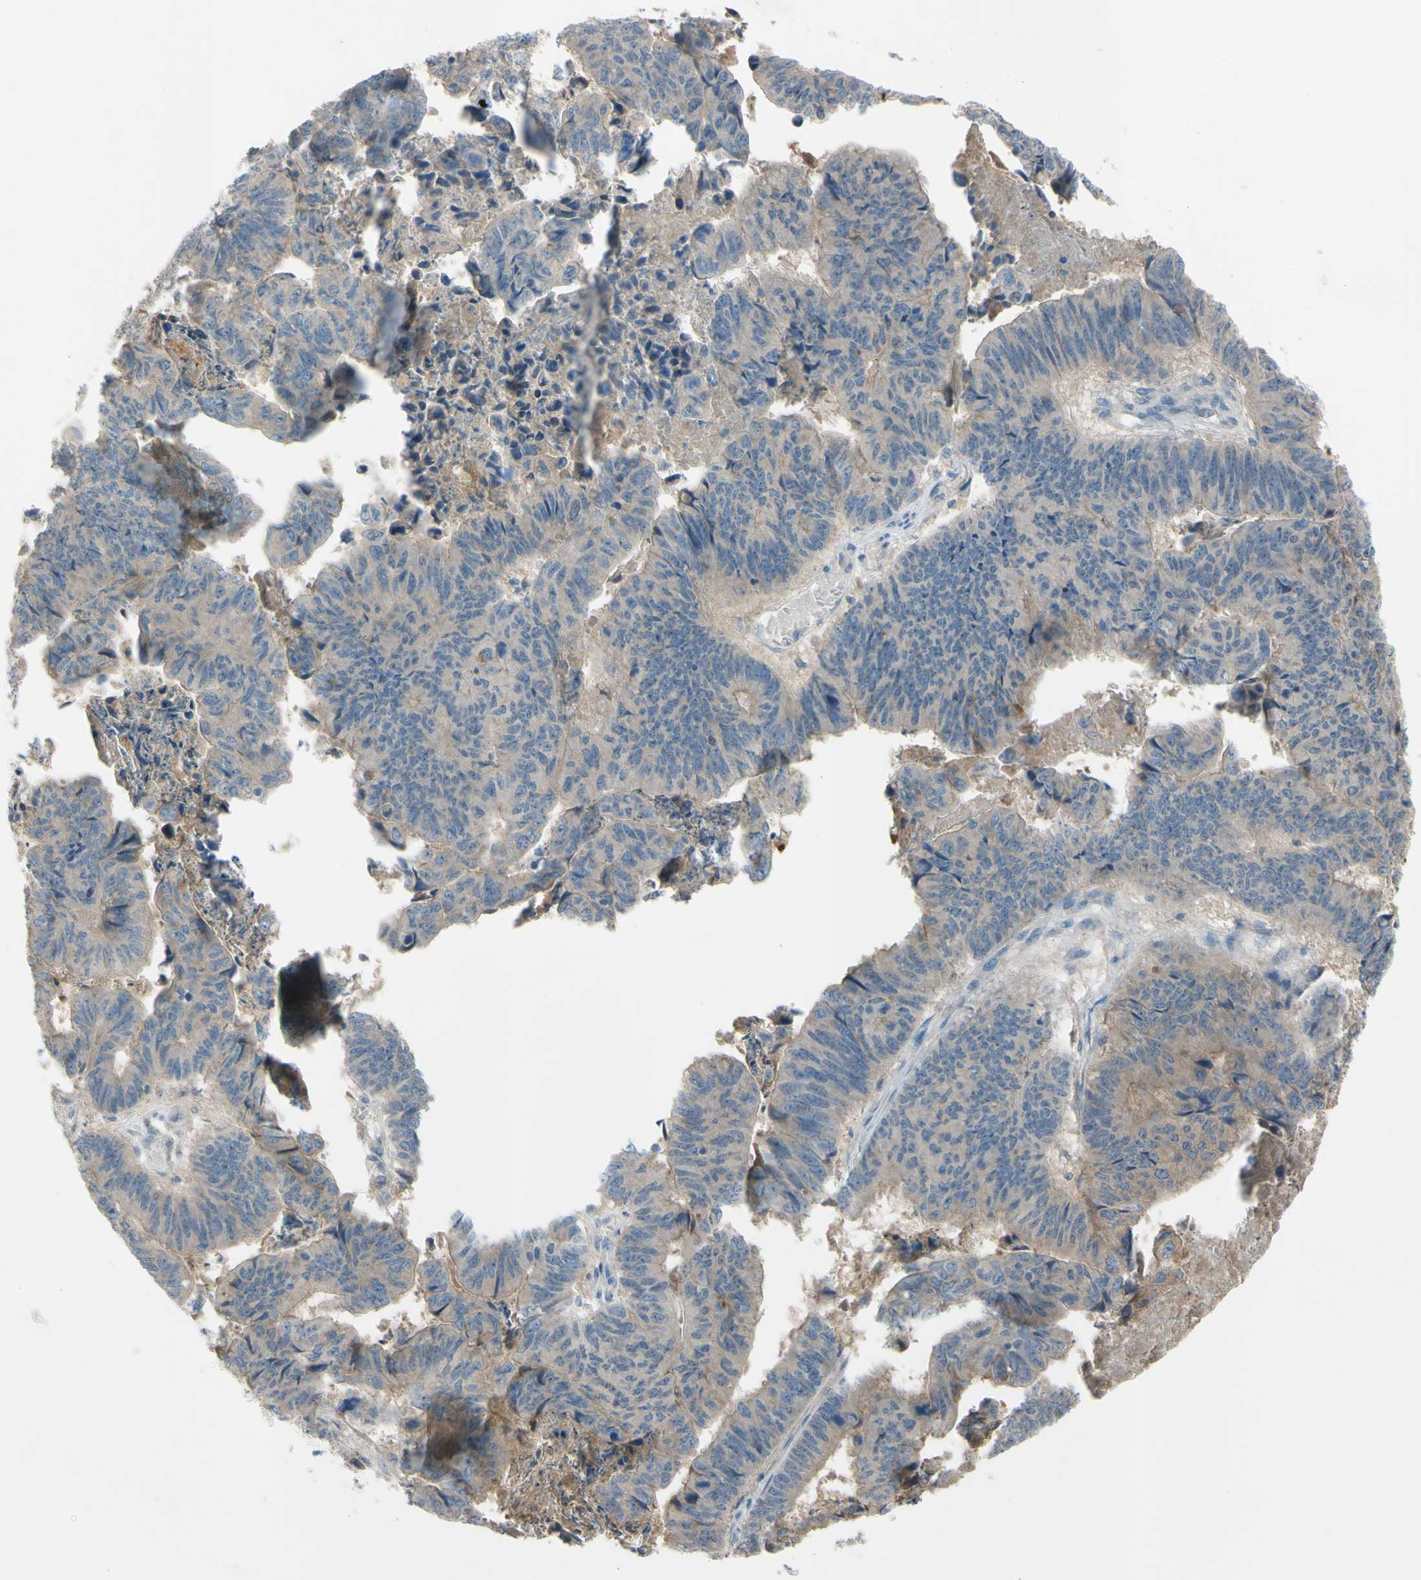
{"staining": {"intensity": "negative", "quantity": "none", "location": "none"}, "tissue": "stomach cancer", "cell_type": "Tumor cells", "image_type": "cancer", "snomed": [{"axis": "morphology", "description": "Adenocarcinoma, NOS"}, {"axis": "topography", "description": "Stomach, lower"}], "caption": "Micrograph shows no significant protein positivity in tumor cells of adenocarcinoma (stomach).", "gene": "ATRN", "patient": {"sex": "male", "age": 77}}